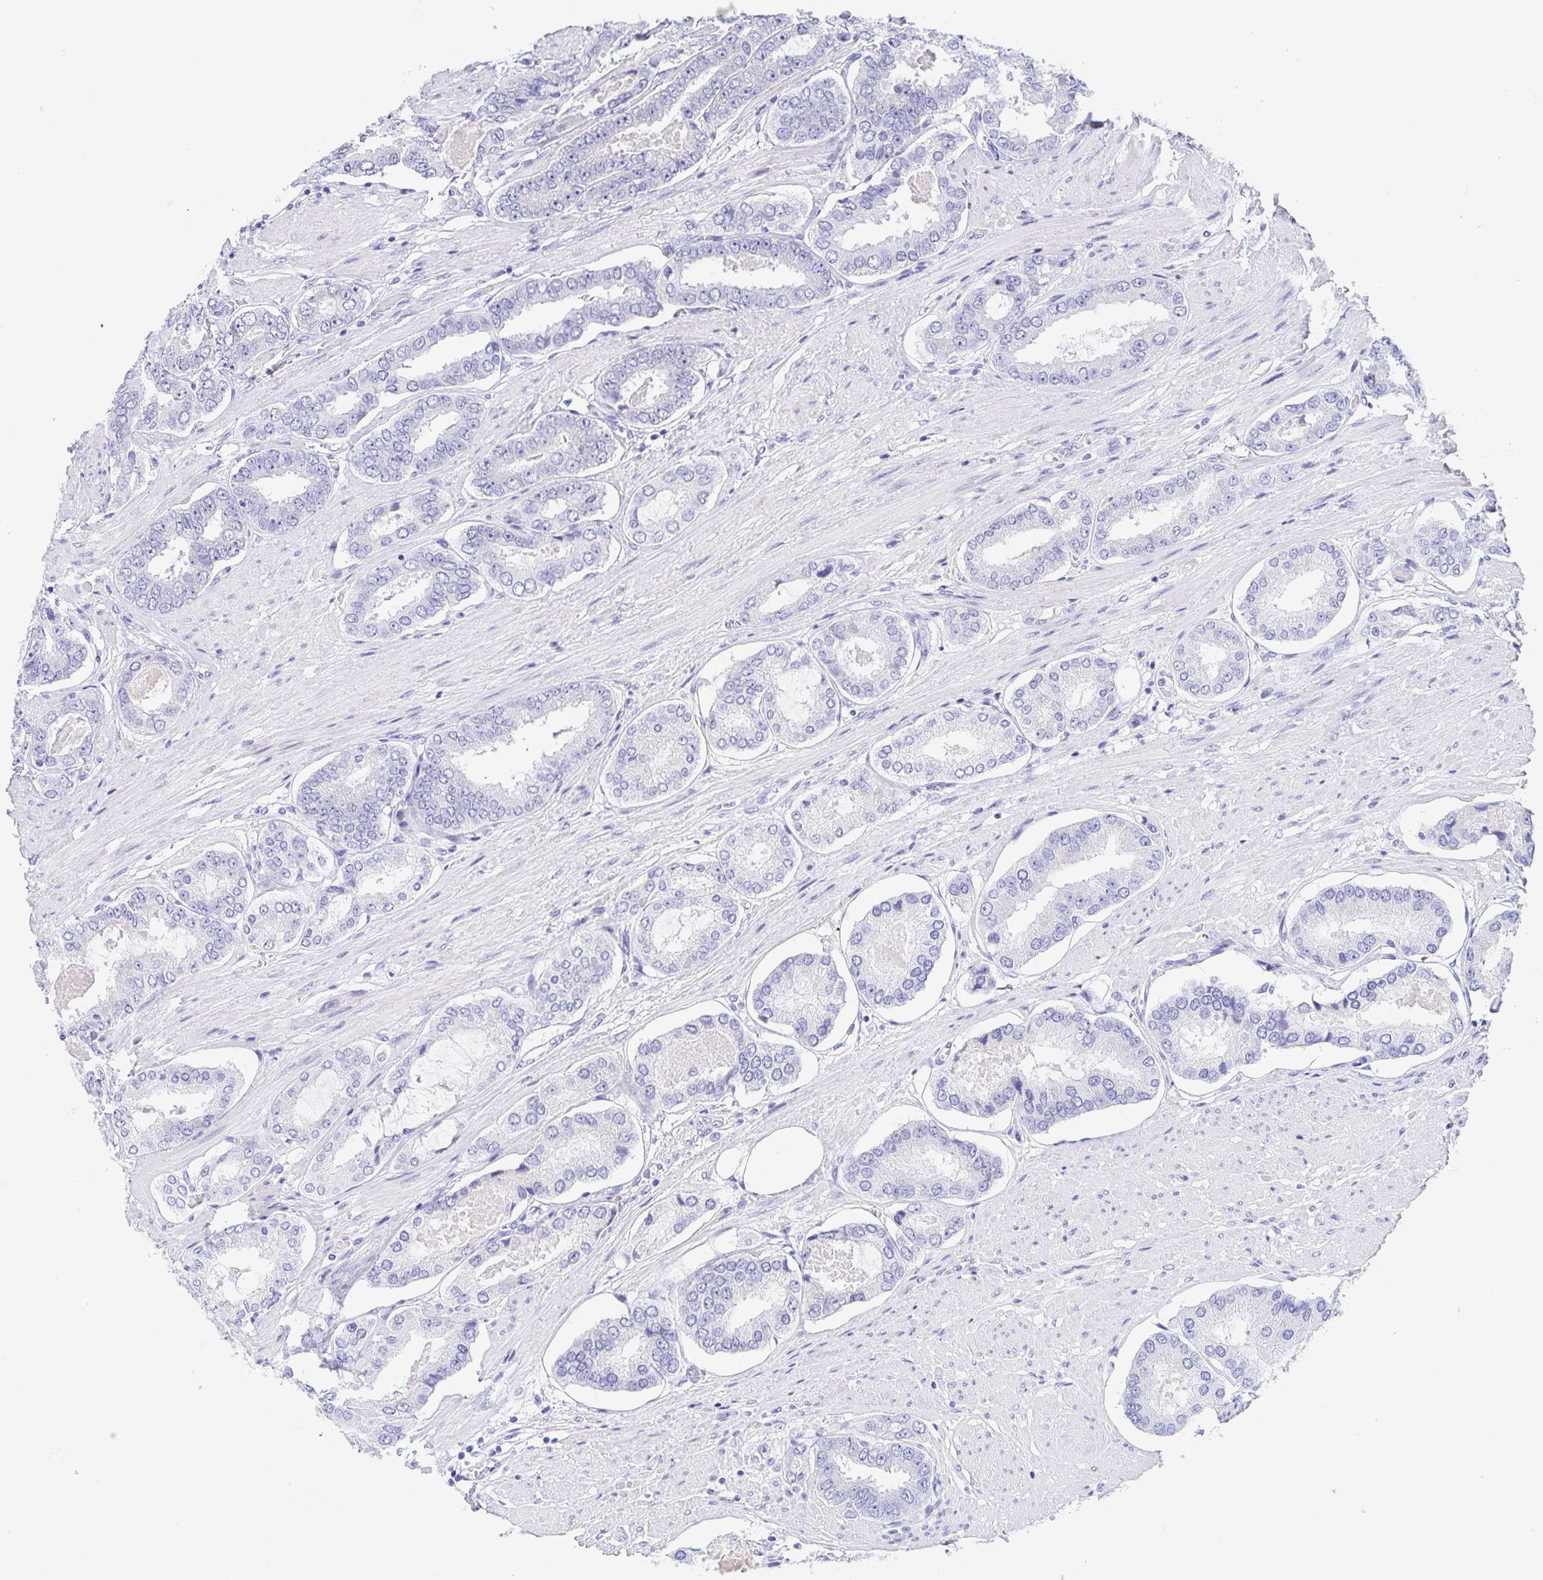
{"staining": {"intensity": "negative", "quantity": "none", "location": "none"}, "tissue": "prostate cancer", "cell_type": "Tumor cells", "image_type": "cancer", "snomed": [{"axis": "morphology", "description": "Adenocarcinoma, High grade"}, {"axis": "topography", "description": "Prostate"}], "caption": "Prostate adenocarcinoma (high-grade) was stained to show a protein in brown. There is no significant expression in tumor cells.", "gene": "DMBT1", "patient": {"sex": "male", "age": 63}}